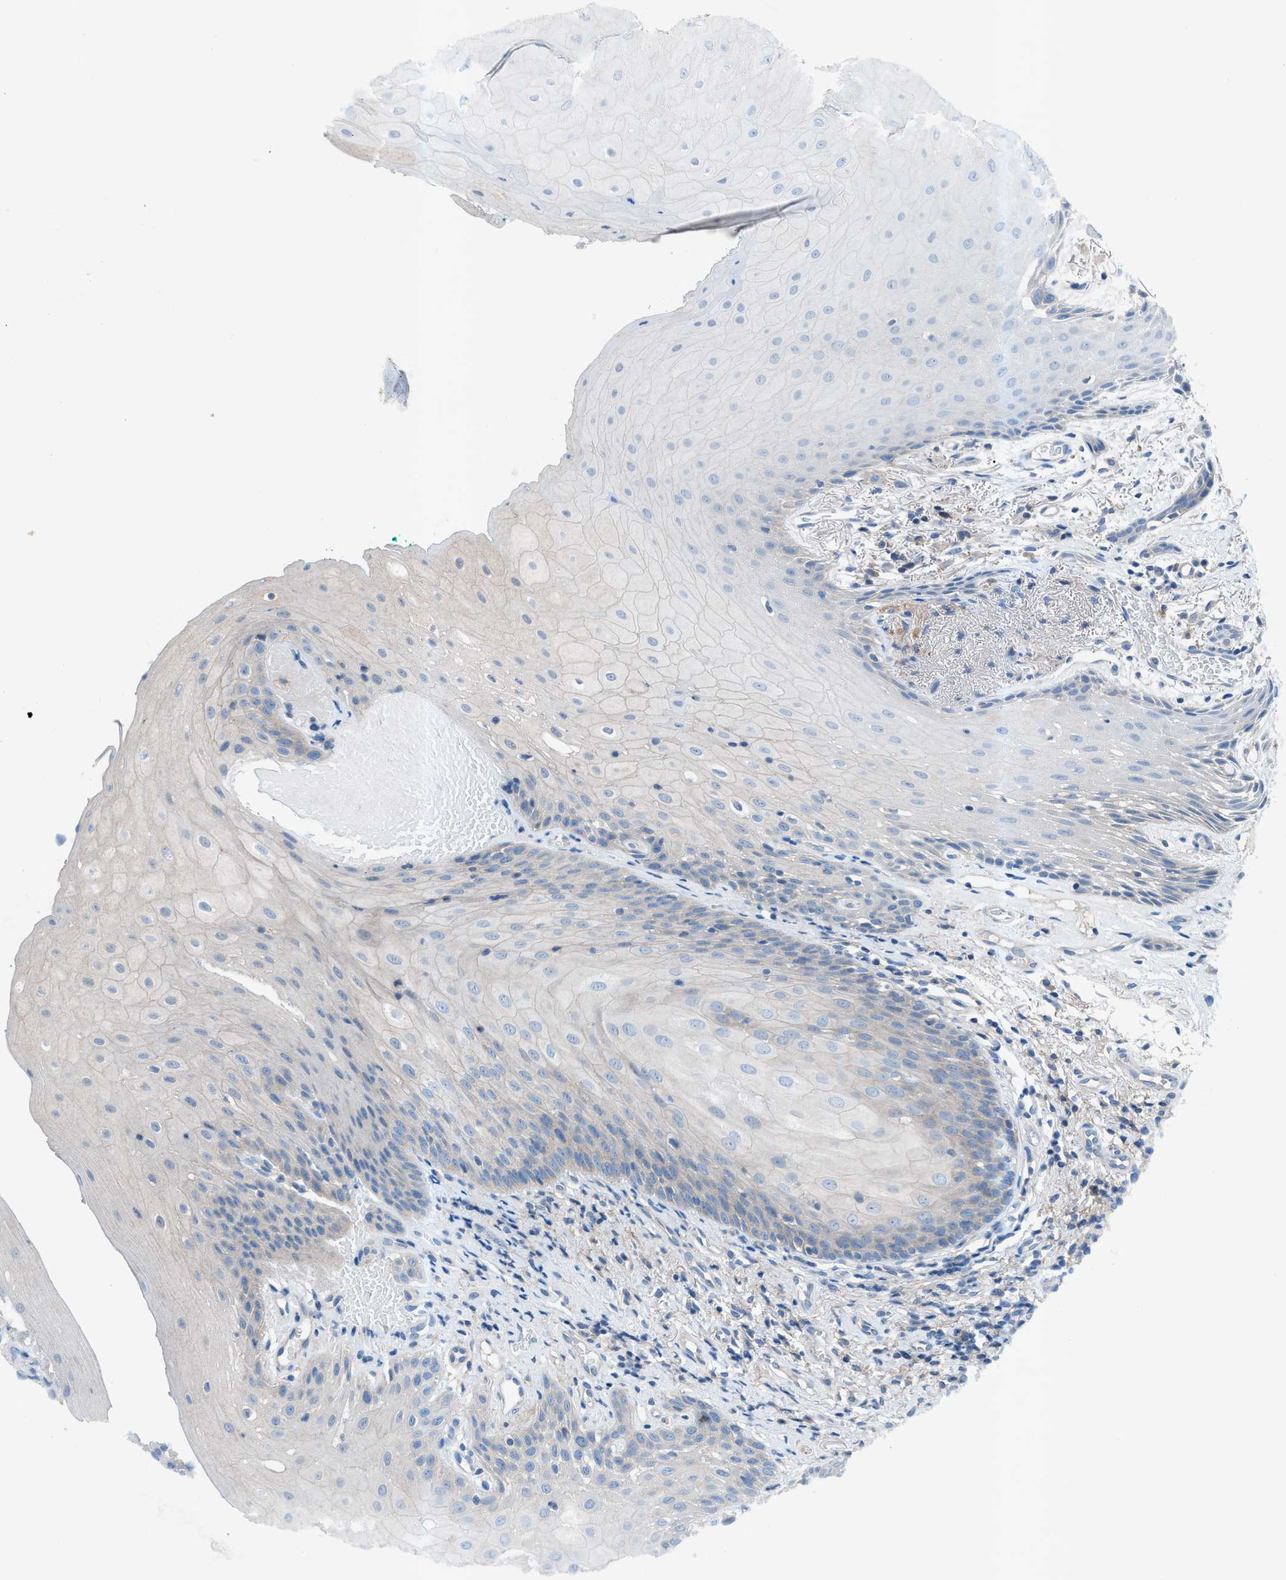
{"staining": {"intensity": "negative", "quantity": "none", "location": "none"}, "tissue": "oral mucosa", "cell_type": "Squamous epithelial cells", "image_type": "normal", "snomed": [{"axis": "morphology", "description": "Normal tissue, NOS"}, {"axis": "morphology", "description": "Squamous cell carcinoma, NOS"}, {"axis": "topography", "description": "Oral tissue"}, {"axis": "topography", "description": "Salivary gland"}, {"axis": "topography", "description": "Head-Neck"}], "caption": "DAB (3,3'-diaminobenzidine) immunohistochemical staining of unremarkable oral mucosa displays no significant positivity in squamous epithelial cells. (DAB immunohistochemistry (IHC) visualized using brightfield microscopy, high magnification).", "gene": "C5AR2", "patient": {"sex": "female", "age": 62}}